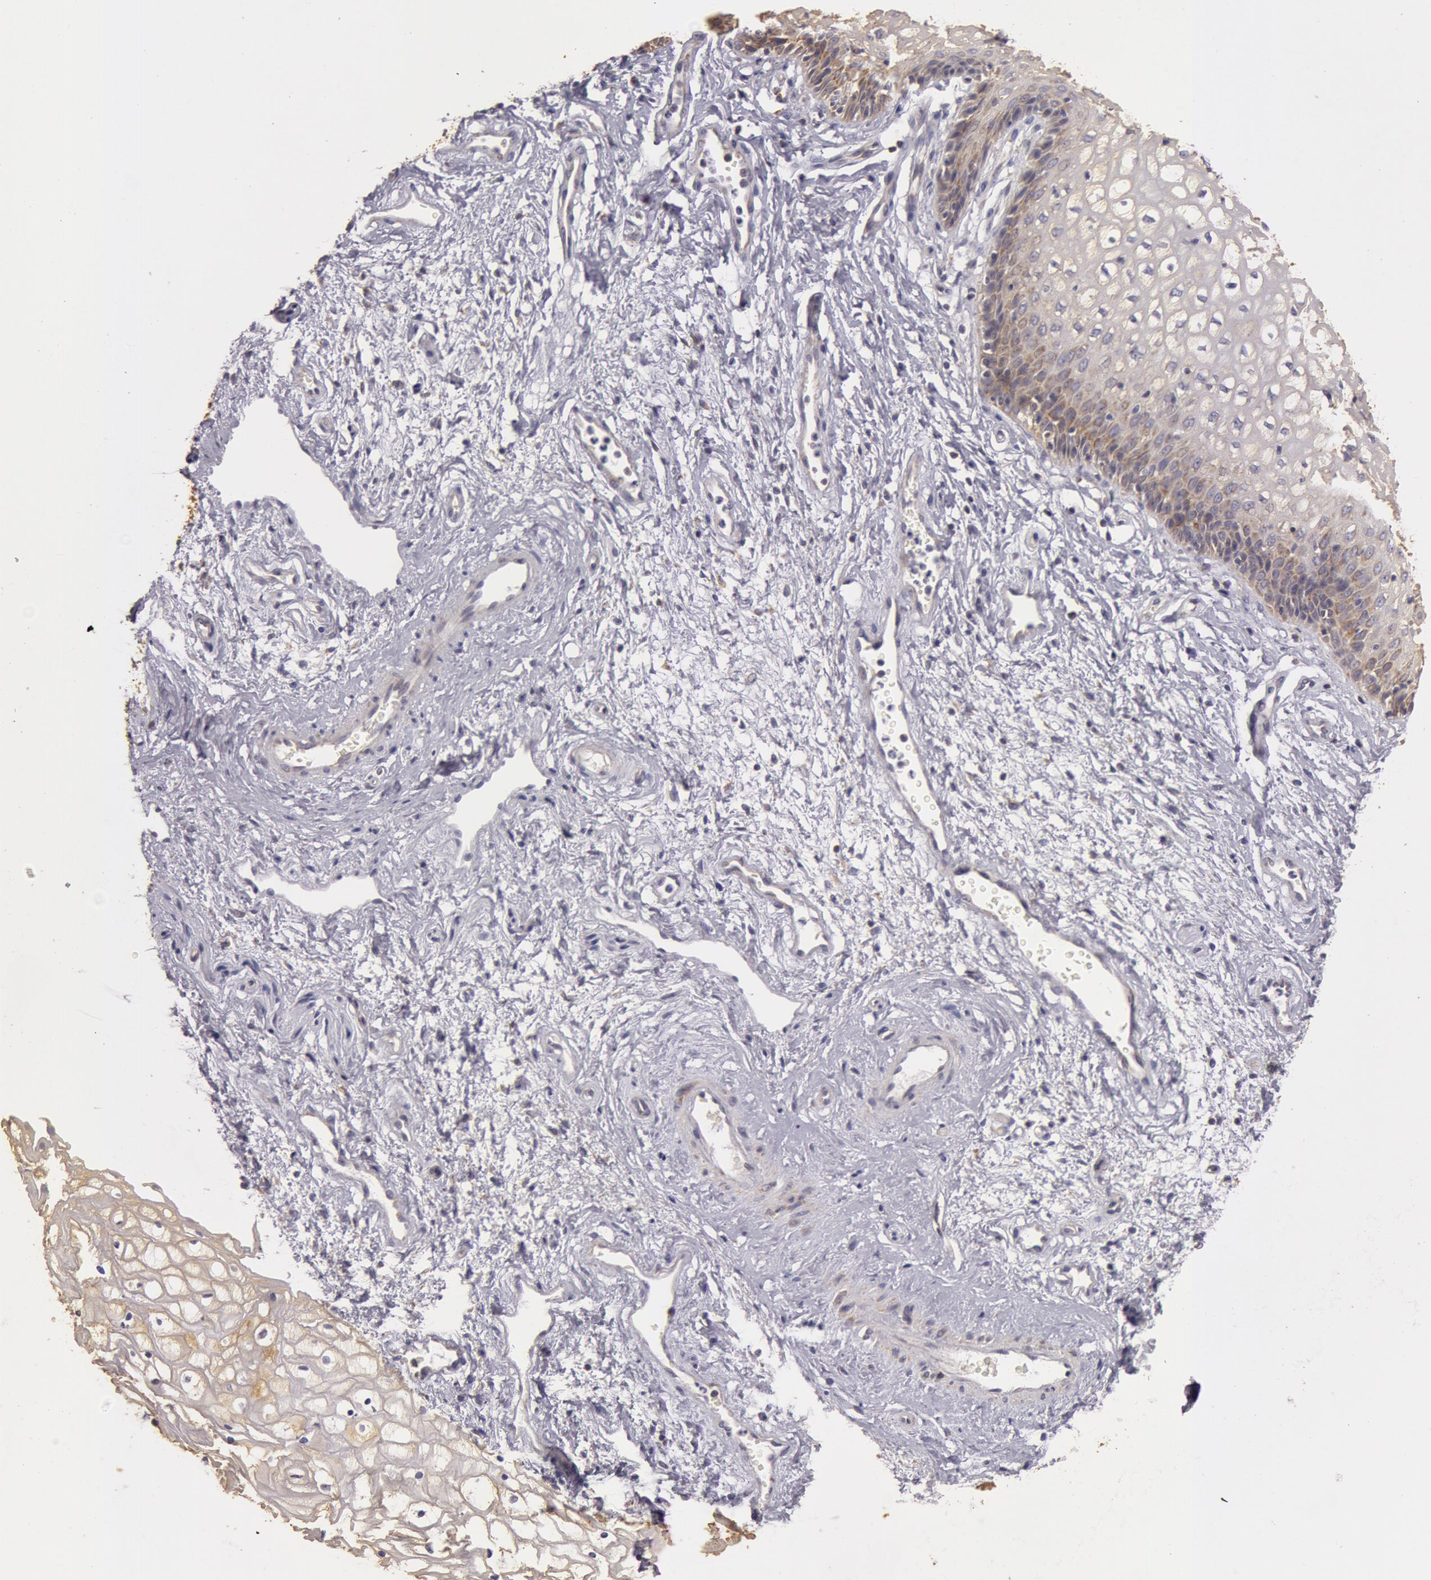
{"staining": {"intensity": "weak", "quantity": "25%-75%", "location": "cytoplasmic/membranous"}, "tissue": "vagina", "cell_type": "Squamous epithelial cells", "image_type": "normal", "snomed": [{"axis": "morphology", "description": "Normal tissue, NOS"}, {"axis": "topography", "description": "Vagina"}], "caption": "DAB (3,3'-diaminobenzidine) immunohistochemical staining of unremarkable human vagina demonstrates weak cytoplasmic/membranous protein staining in approximately 25%-75% of squamous epithelial cells. The protein is stained brown, and the nuclei are stained in blue (DAB IHC with brightfield microscopy, high magnification).", "gene": "KRT18", "patient": {"sex": "female", "age": 34}}